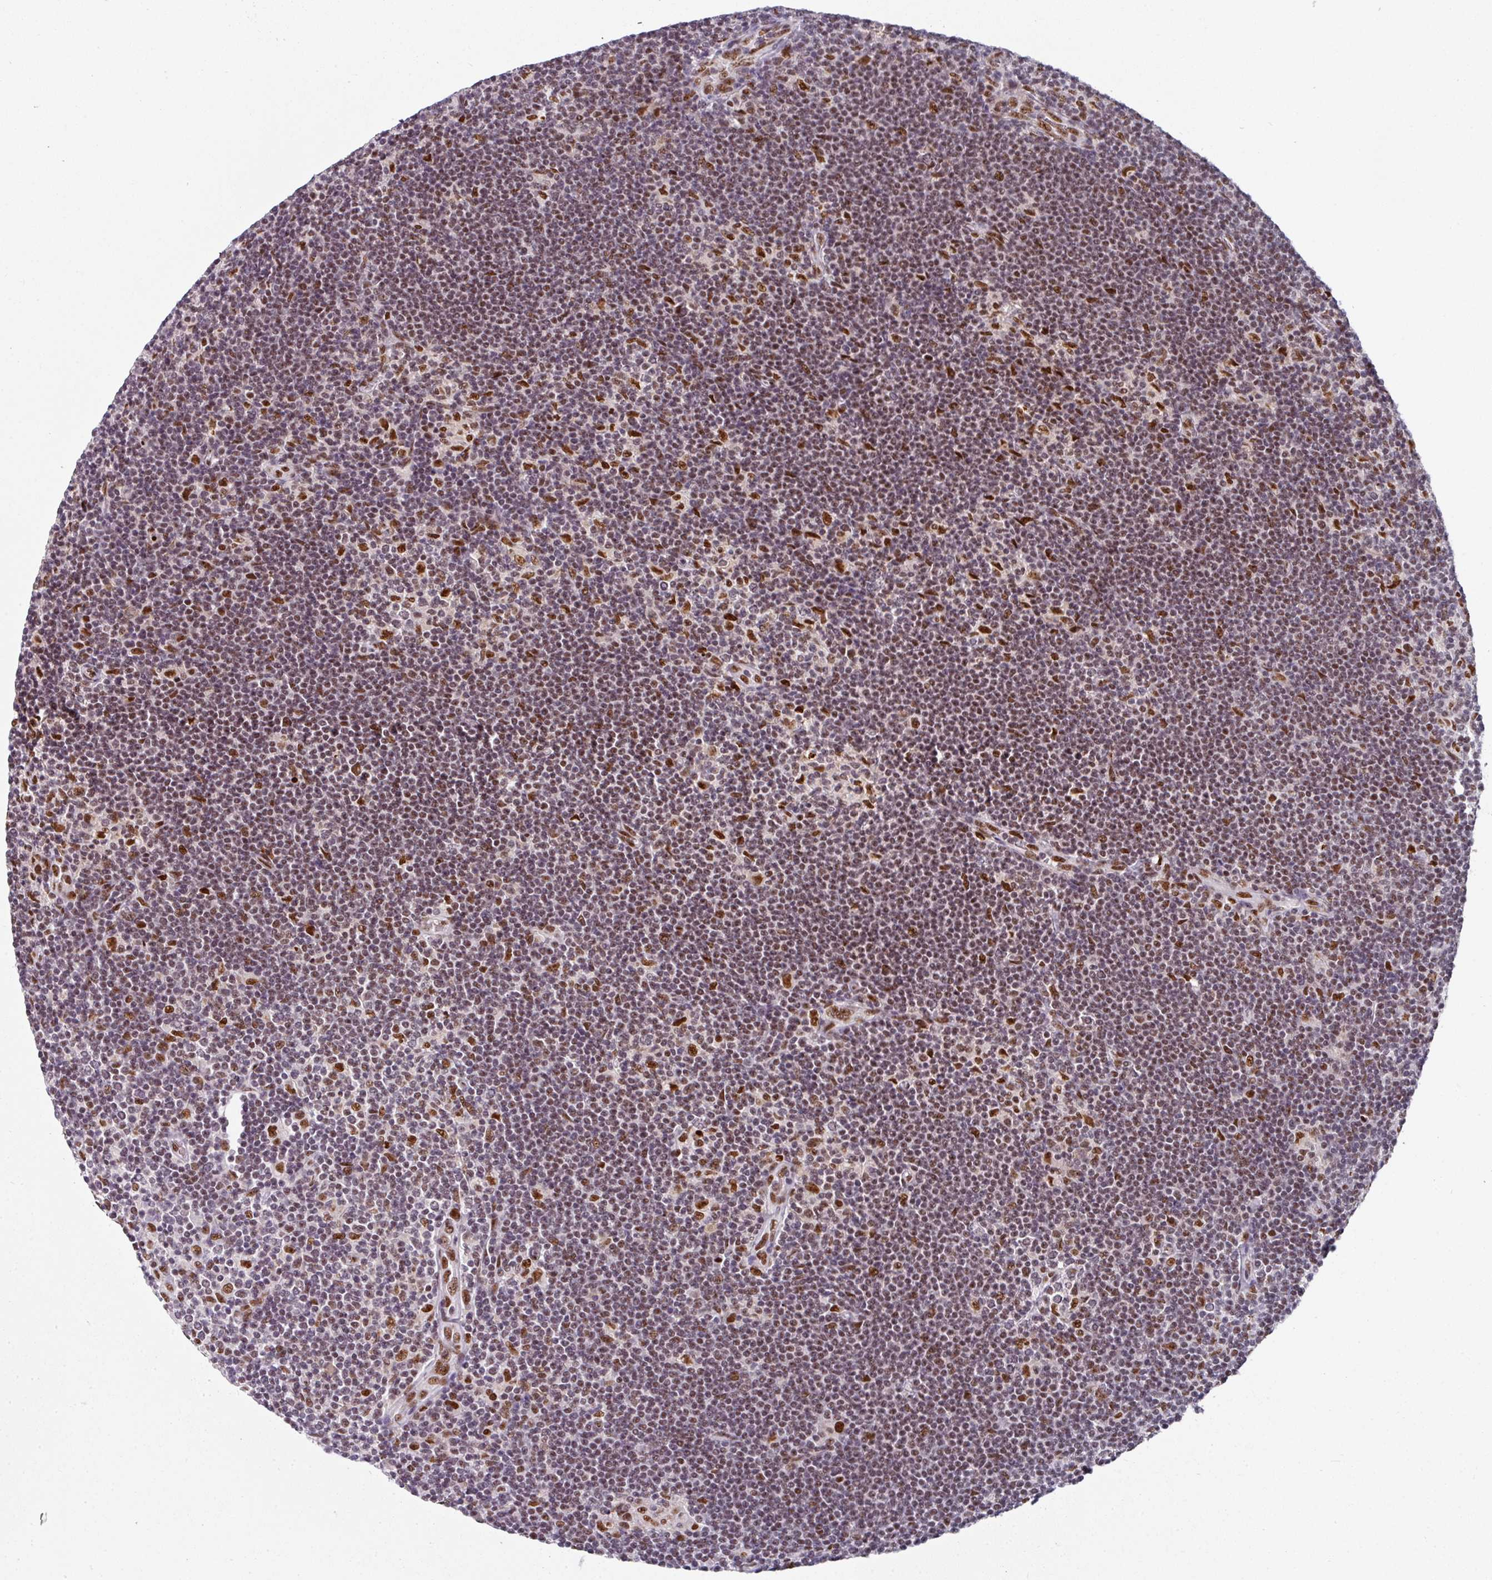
{"staining": {"intensity": "strong", "quantity": ">75%", "location": "nuclear"}, "tissue": "lymphoma", "cell_type": "Tumor cells", "image_type": "cancer", "snomed": [{"axis": "morphology", "description": "Hodgkin's disease, NOS"}, {"axis": "topography", "description": "Lymph node"}], "caption": "High-magnification brightfield microscopy of Hodgkin's disease stained with DAB (3,3'-diaminobenzidine) (brown) and counterstained with hematoxylin (blue). tumor cells exhibit strong nuclear positivity is appreciated in approximately>75% of cells.", "gene": "RAD50", "patient": {"sex": "female", "age": 57}}